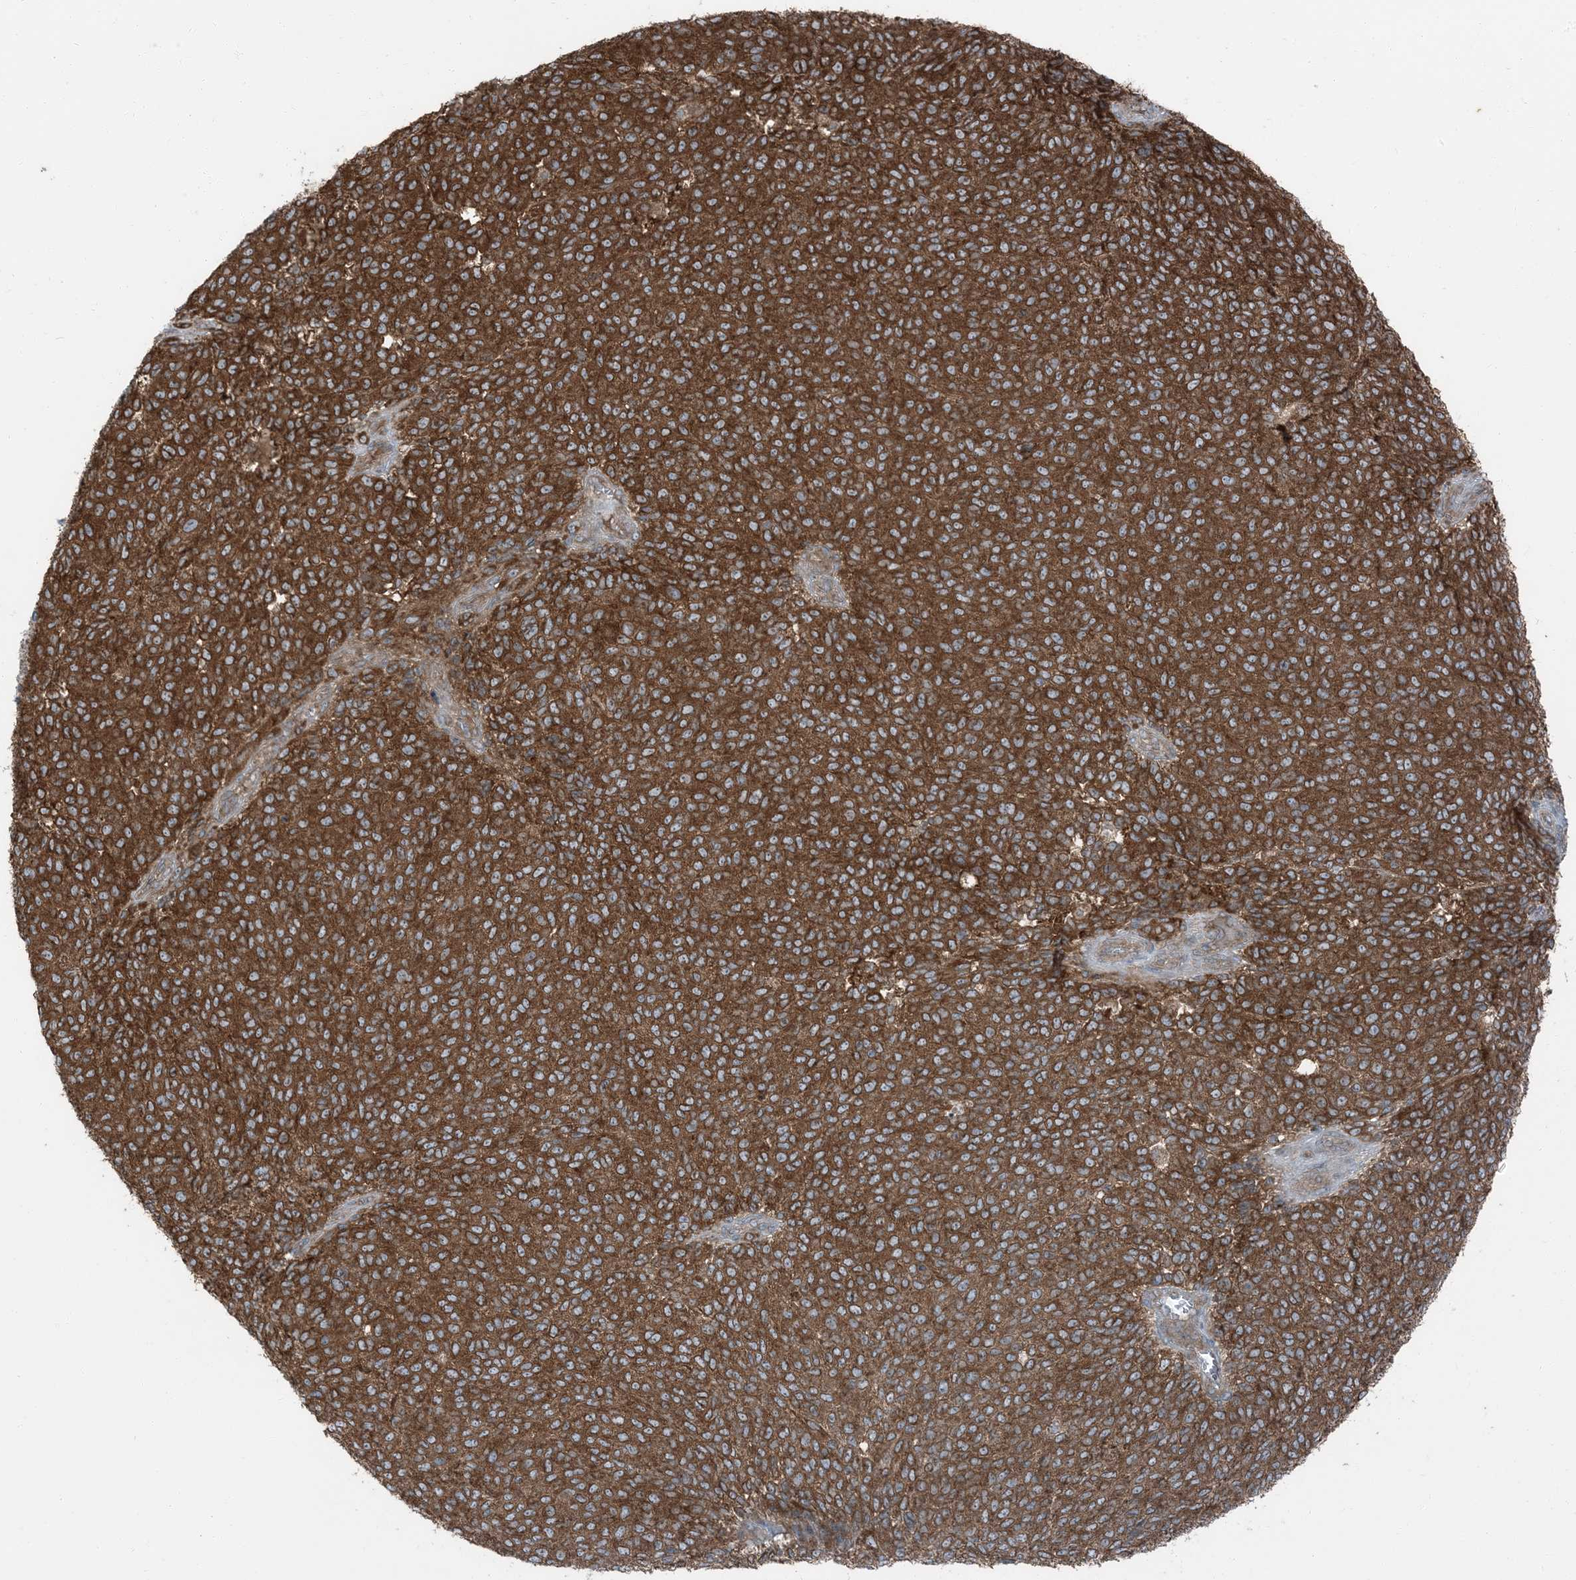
{"staining": {"intensity": "strong", "quantity": ">75%", "location": "cytoplasmic/membranous"}, "tissue": "melanoma", "cell_type": "Tumor cells", "image_type": "cancer", "snomed": [{"axis": "morphology", "description": "Malignant melanoma, NOS"}, {"axis": "topography", "description": "Skin"}], "caption": "Malignant melanoma tissue shows strong cytoplasmic/membranous staining in about >75% of tumor cells, visualized by immunohistochemistry.", "gene": "RAB3GAP1", "patient": {"sex": "male", "age": 49}}